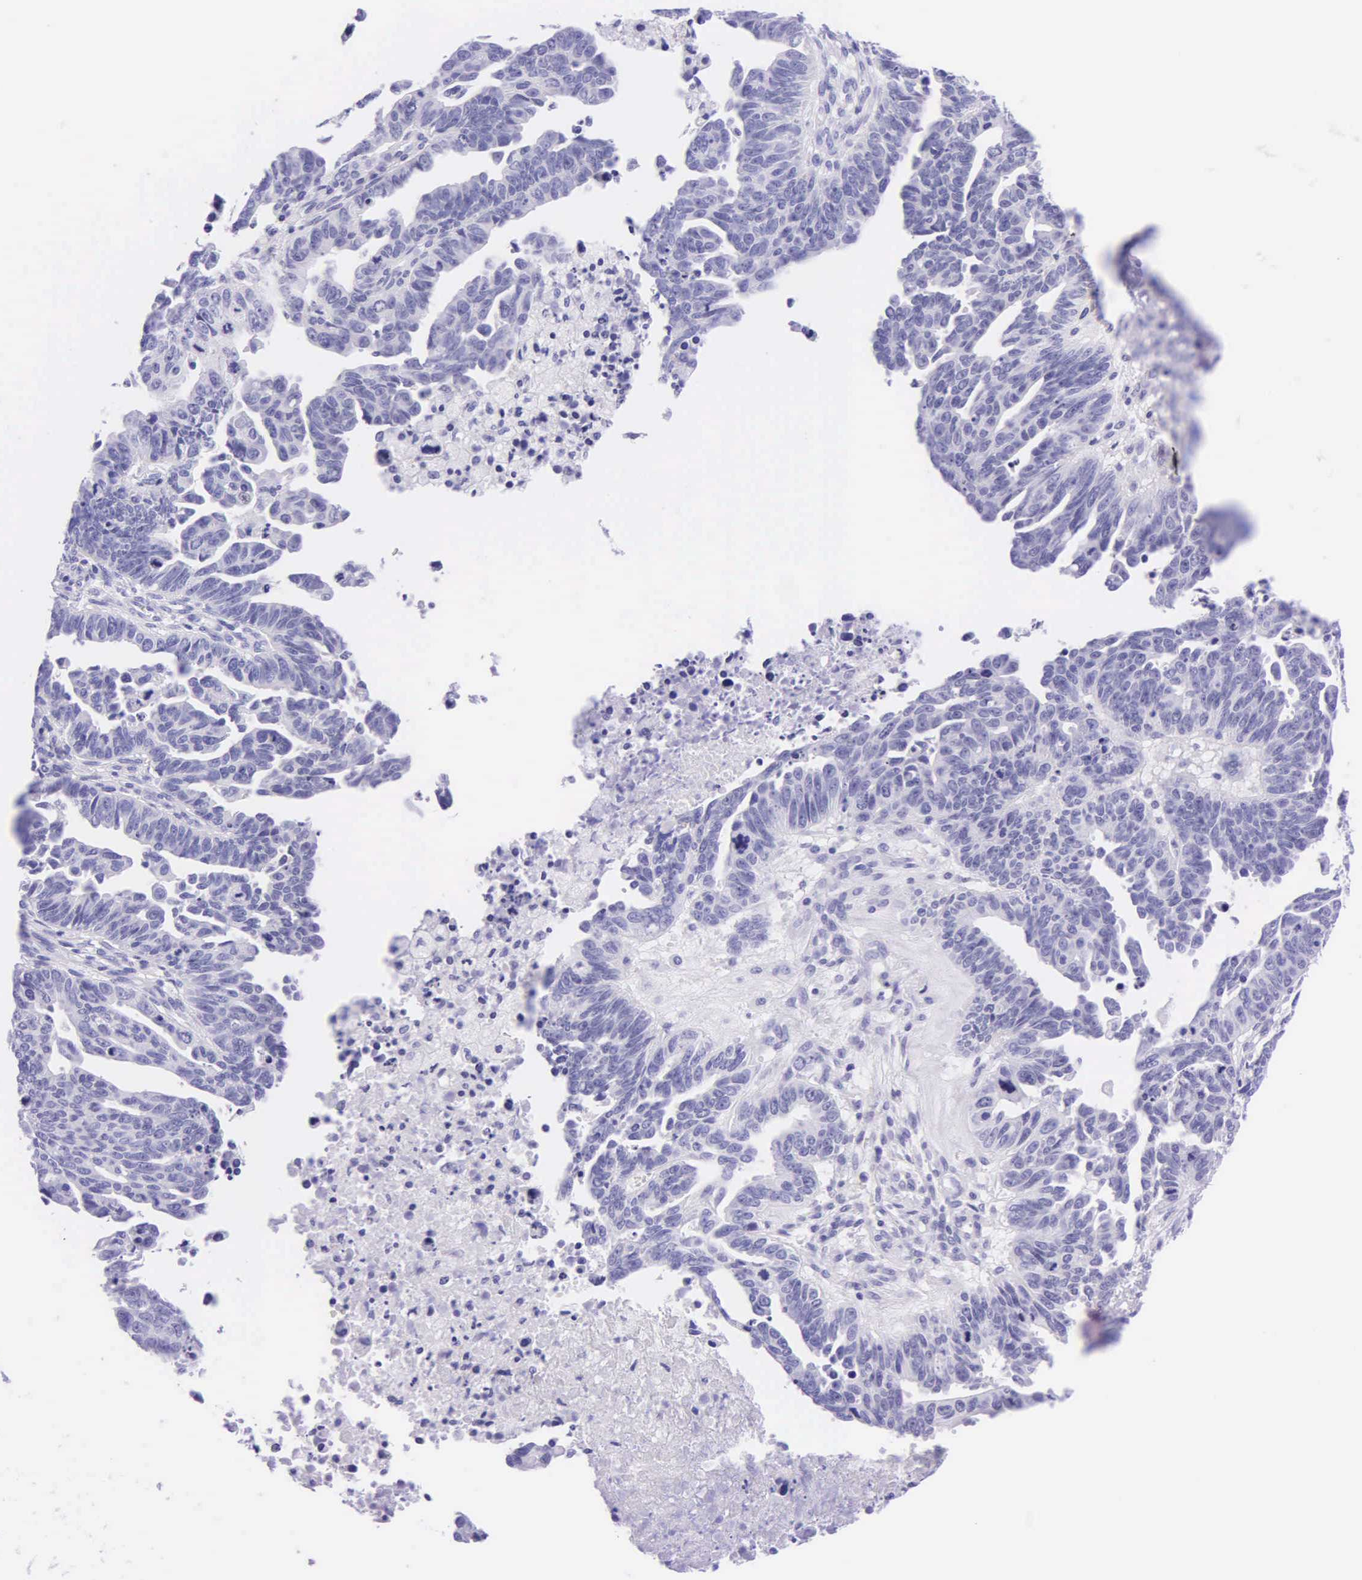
{"staining": {"intensity": "negative", "quantity": "none", "location": "none"}, "tissue": "ovarian cancer", "cell_type": "Tumor cells", "image_type": "cancer", "snomed": [{"axis": "morphology", "description": "Carcinoma, endometroid"}, {"axis": "morphology", "description": "Cystadenocarcinoma, serous, NOS"}, {"axis": "topography", "description": "Ovary"}], "caption": "Immunohistochemistry (IHC) image of ovarian endometroid carcinoma stained for a protein (brown), which exhibits no positivity in tumor cells.", "gene": "KRT20", "patient": {"sex": "female", "age": 45}}